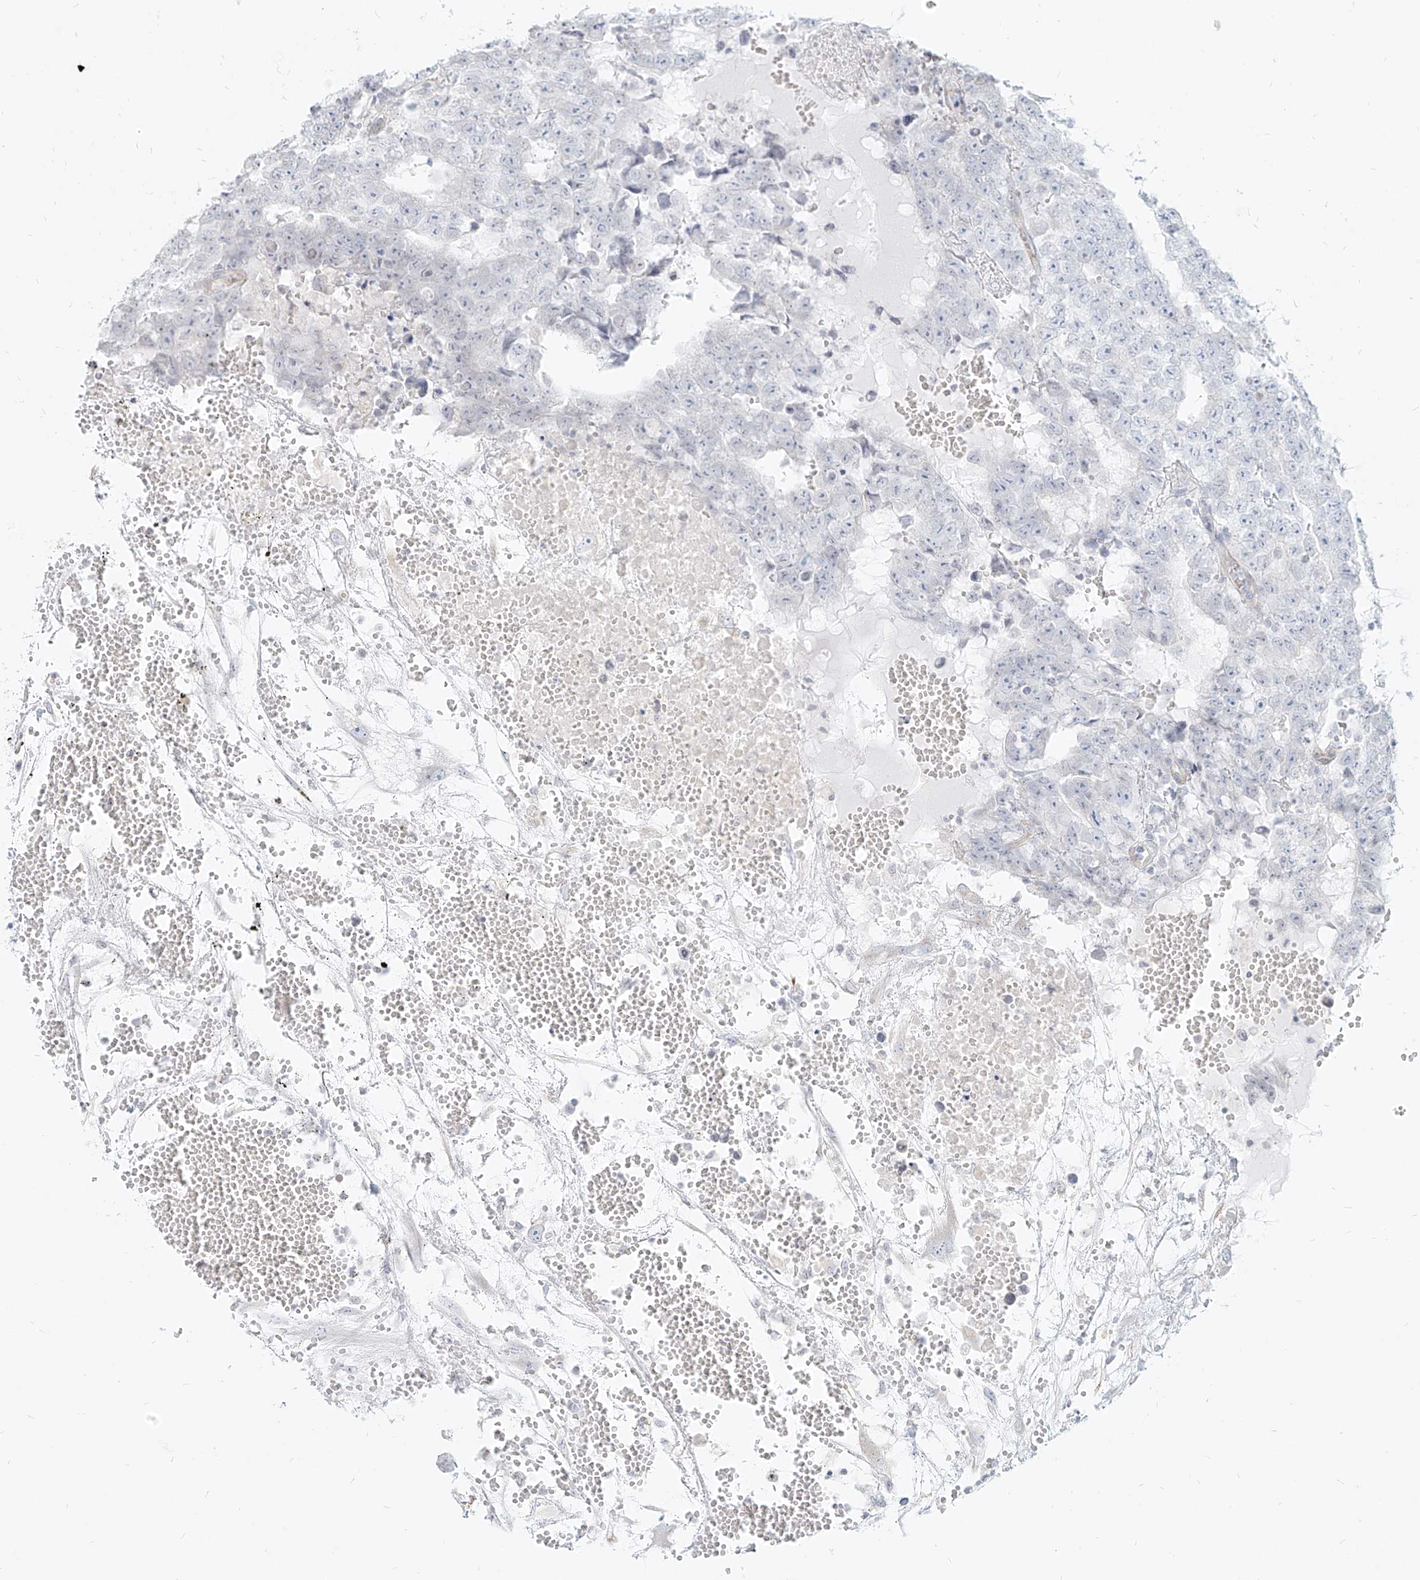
{"staining": {"intensity": "negative", "quantity": "none", "location": "none"}, "tissue": "testis cancer", "cell_type": "Tumor cells", "image_type": "cancer", "snomed": [{"axis": "morphology", "description": "Carcinoma, Embryonal, NOS"}, {"axis": "topography", "description": "Testis"}], "caption": "Immunohistochemistry (IHC) image of neoplastic tissue: human testis cancer (embryonal carcinoma) stained with DAB (3,3'-diaminobenzidine) exhibits no significant protein positivity in tumor cells.", "gene": "ITPKB", "patient": {"sex": "male", "age": 25}}